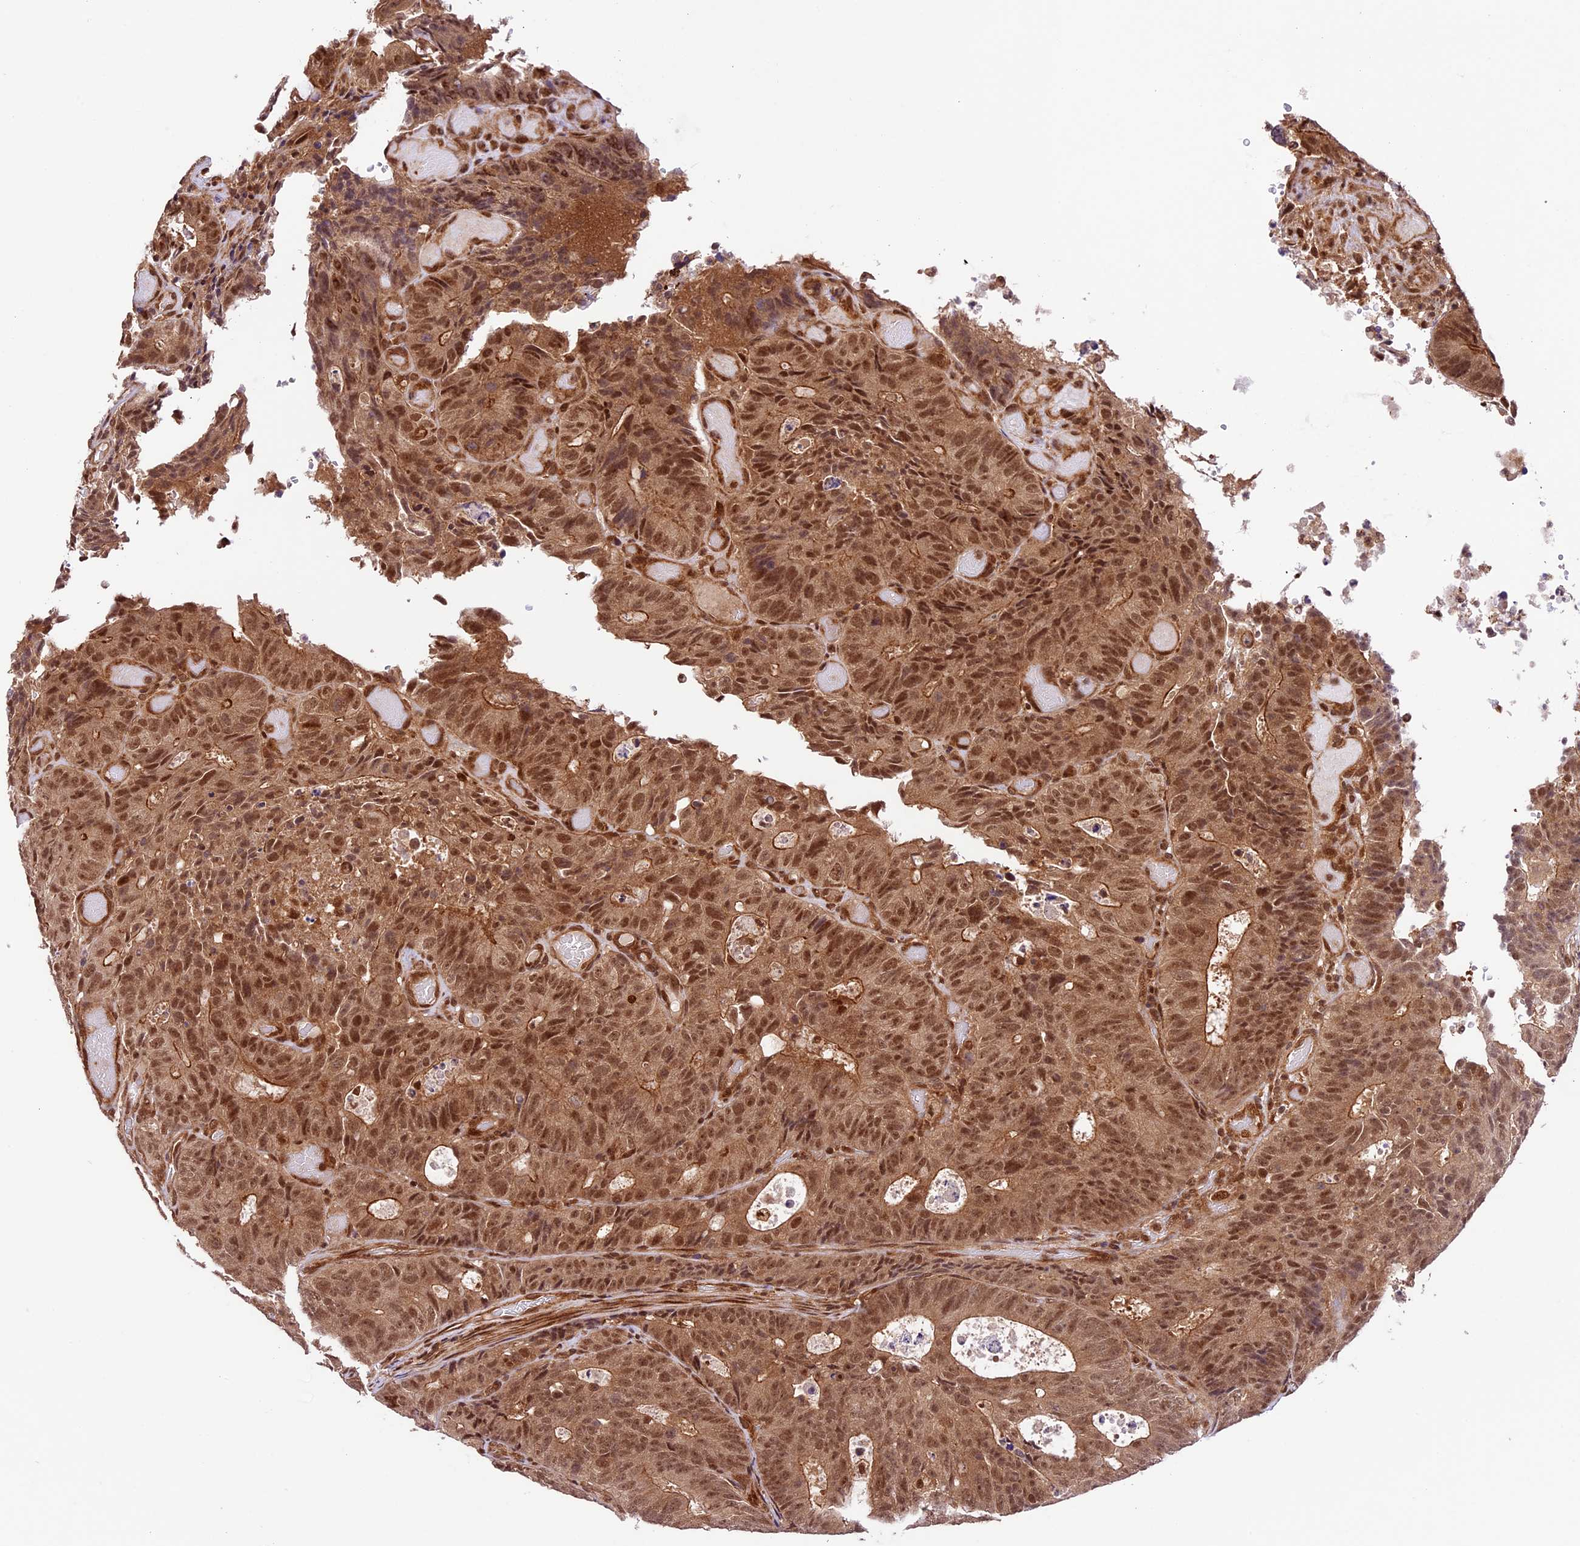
{"staining": {"intensity": "moderate", "quantity": ">75%", "location": "cytoplasmic/membranous,nuclear"}, "tissue": "colorectal cancer", "cell_type": "Tumor cells", "image_type": "cancer", "snomed": [{"axis": "morphology", "description": "Adenocarcinoma, NOS"}, {"axis": "topography", "description": "Colon"}], "caption": "Immunohistochemical staining of human colorectal adenocarcinoma displays medium levels of moderate cytoplasmic/membranous and nuclear protein positivity in approximately >75% of tumor cells.", "gene": "DHX38", "patient": {"sex": "male", "age": 87}}